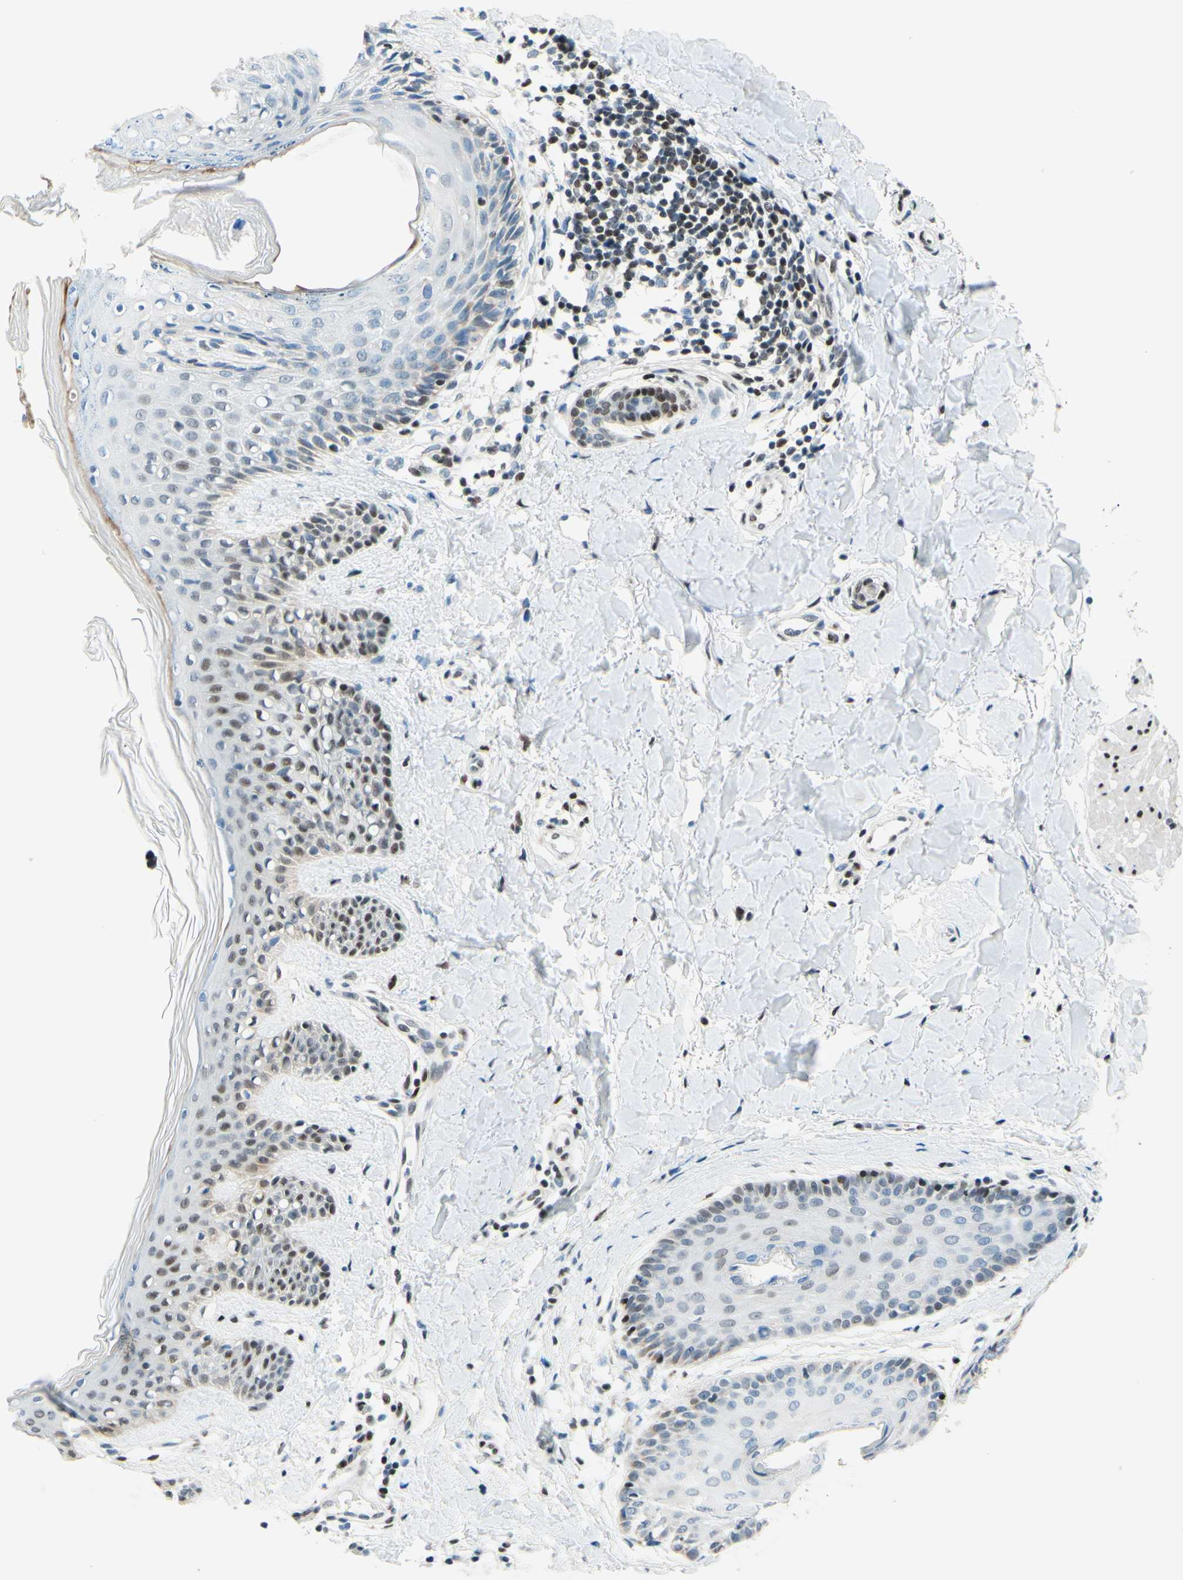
{"staining": {"intensity": "moderate", "quantity": "25%-75%", "location": "cytoplasmic/membranous,nuclear"}, "tissue": "skin", "cell_type": "Fibroblasts", "image_type": "normal", "snomed": [{"axis": "morphology", "description": "Normal tissue, NOS"}, {"axis": "topography", "description": "Skin"}], "caption": "Unremarkable skin was stained to show a protein in brown. There is medium levels of moderate cytoplasmic/membranous,nuclear expression in approximately 25%-75% of fibroblasts.", "gene": "CBX7", "patient": {"sex": "male", "age": 16}}